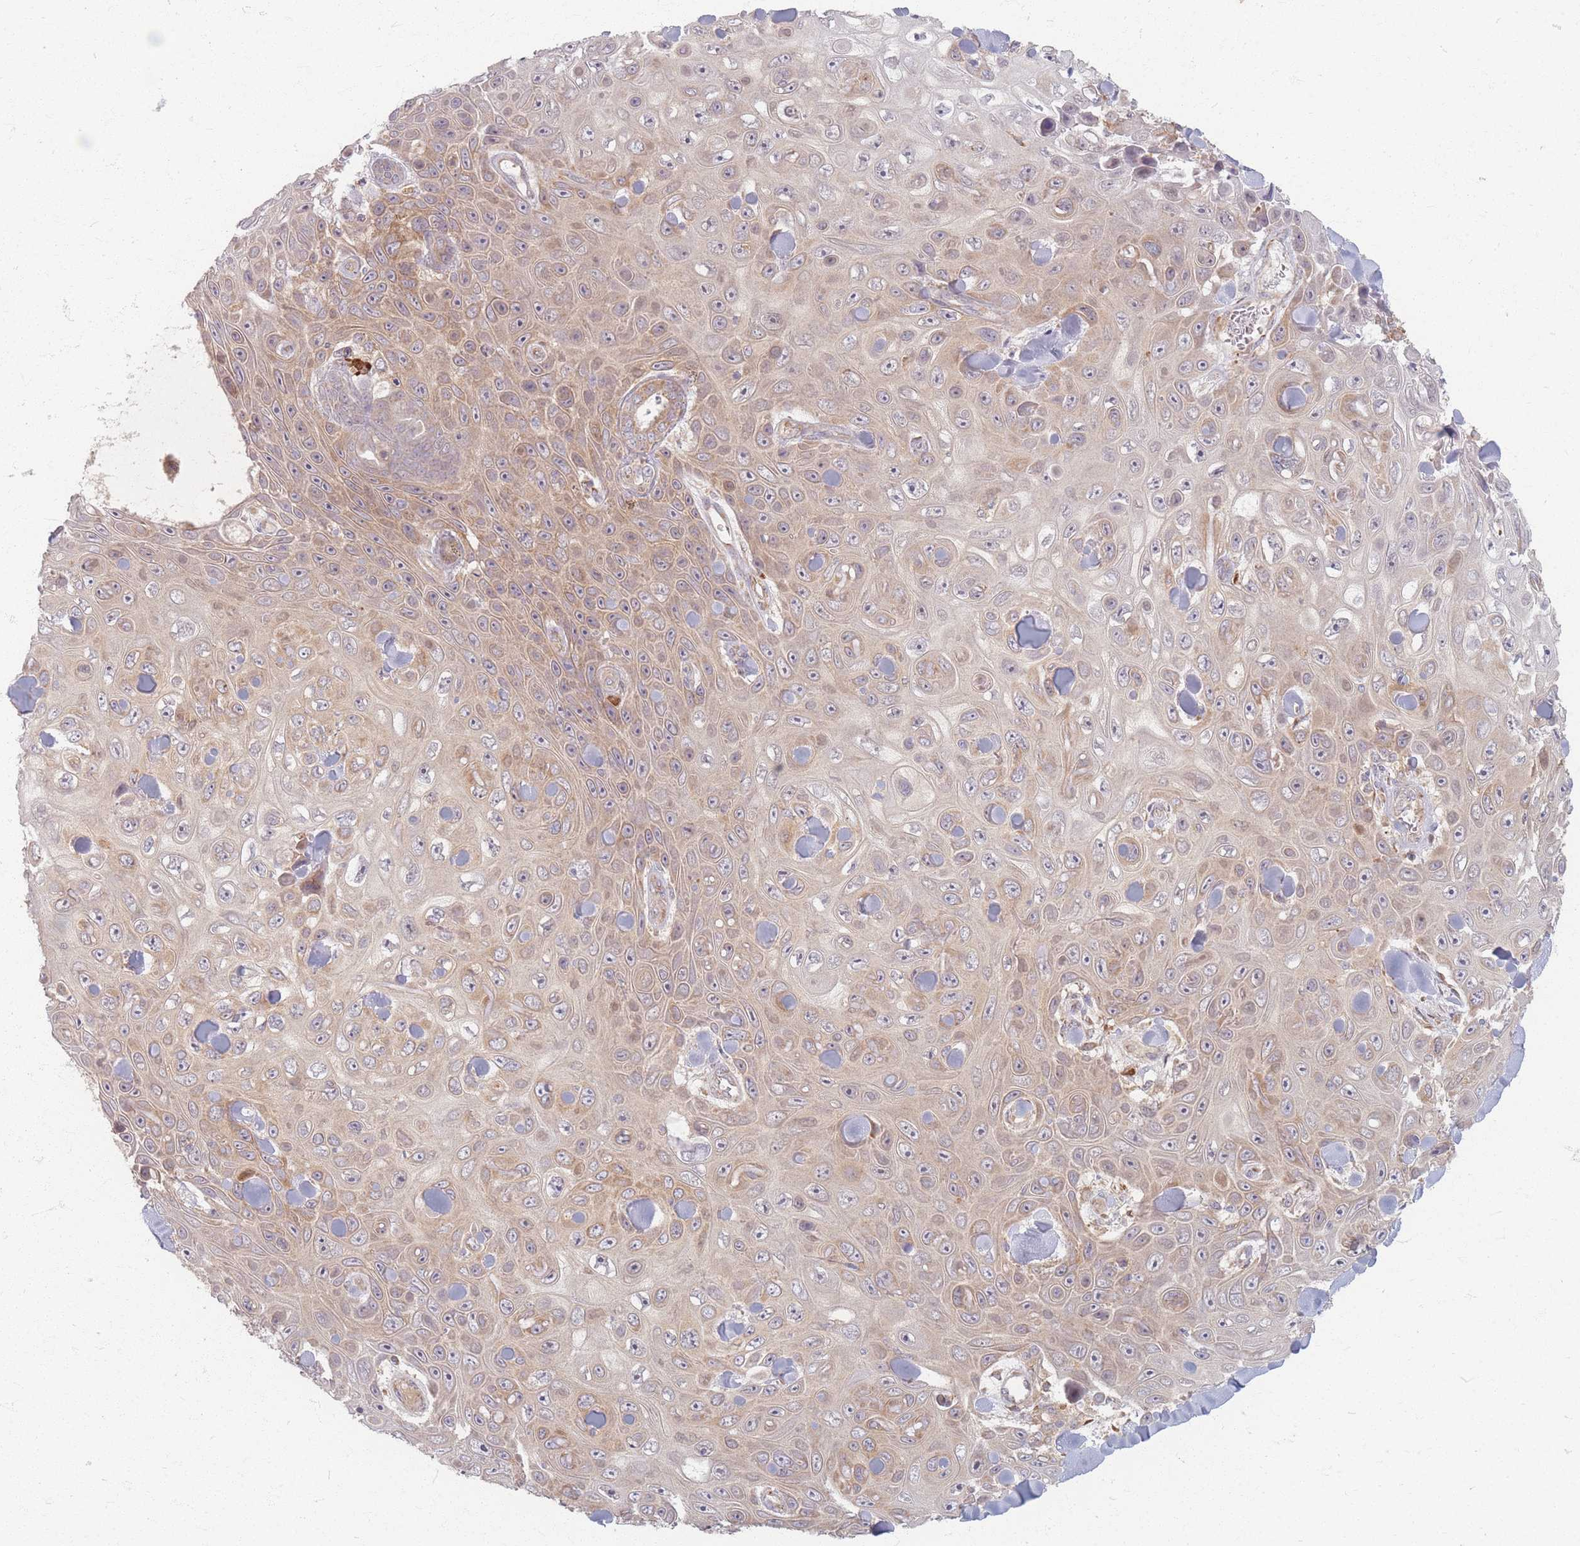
{"staining": {"intensity": "moderate", "quantity": "25%-75%", "location": "cytoplasmic/membranous"}, "tissue": "skin cancer", "cell_type": "Tumor cells", "image_type": "cancer", "snomed": [{"axis": "morphology", "description": "Squamous cell carcinoma, NOS"}, {"axis": "topography", "description": "Skin"}], "caption": "DAB immunohistochemical staining of skin cancer (squamous cell carcinoma) displays moderate cytoplasmic/membranous protein positivity in about 25%-75% of tumor cells.", "gene": "SMIM14", "patient": {"sex": "male", "age": 82}}